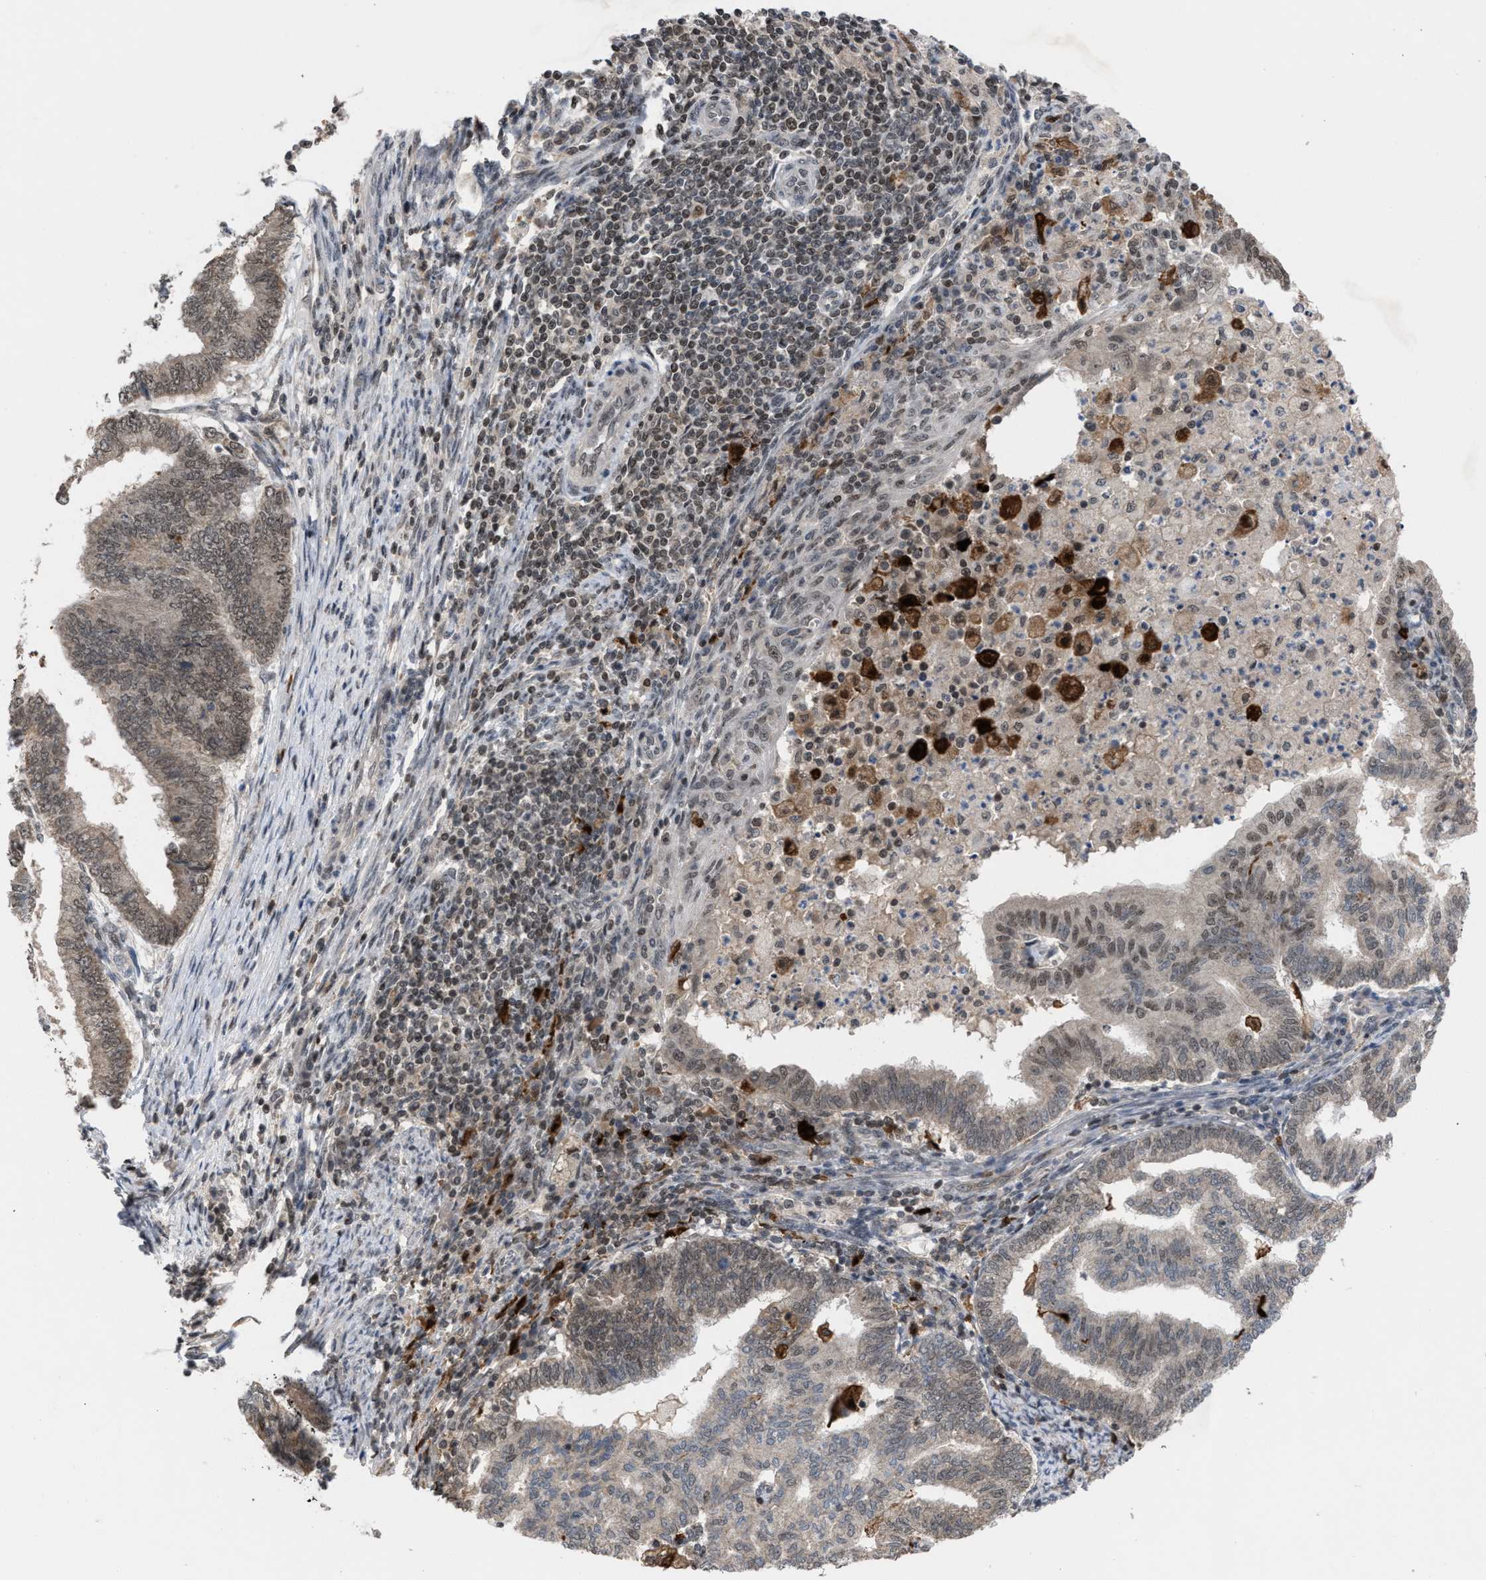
{"staining": {"intensity": "weak", "quantity": ">75%", "location": "cytoplasmic/membranous,nuclear"}, "tissue": "endometrial cancer", "cell_type": "Tumor cells", "image_type": "cancer", "snomed": [{"axis": "morphology", "description": "Polyp, NOS"}, {"axis": "morphology", "description": "Adenocarcinoma, NOS"}, {"axis": "morphology", "description": "Adenoma, NOS"}, {"axis": "topography", "description": "Endometrium"}], "caption": "Endometrial cancer (polyp) tissue demonstrates weak cytoplasmic/membranous and nuclear expression in about >75% of tumor cells The staining was performed using DAB (3,3'-diaminobenzidine), with brown indicating positive protein expression. Nuclei are stained blue with hematoxylin.", "gene": "C9orf78", "patient": {"sex": "female", "age": 79}}